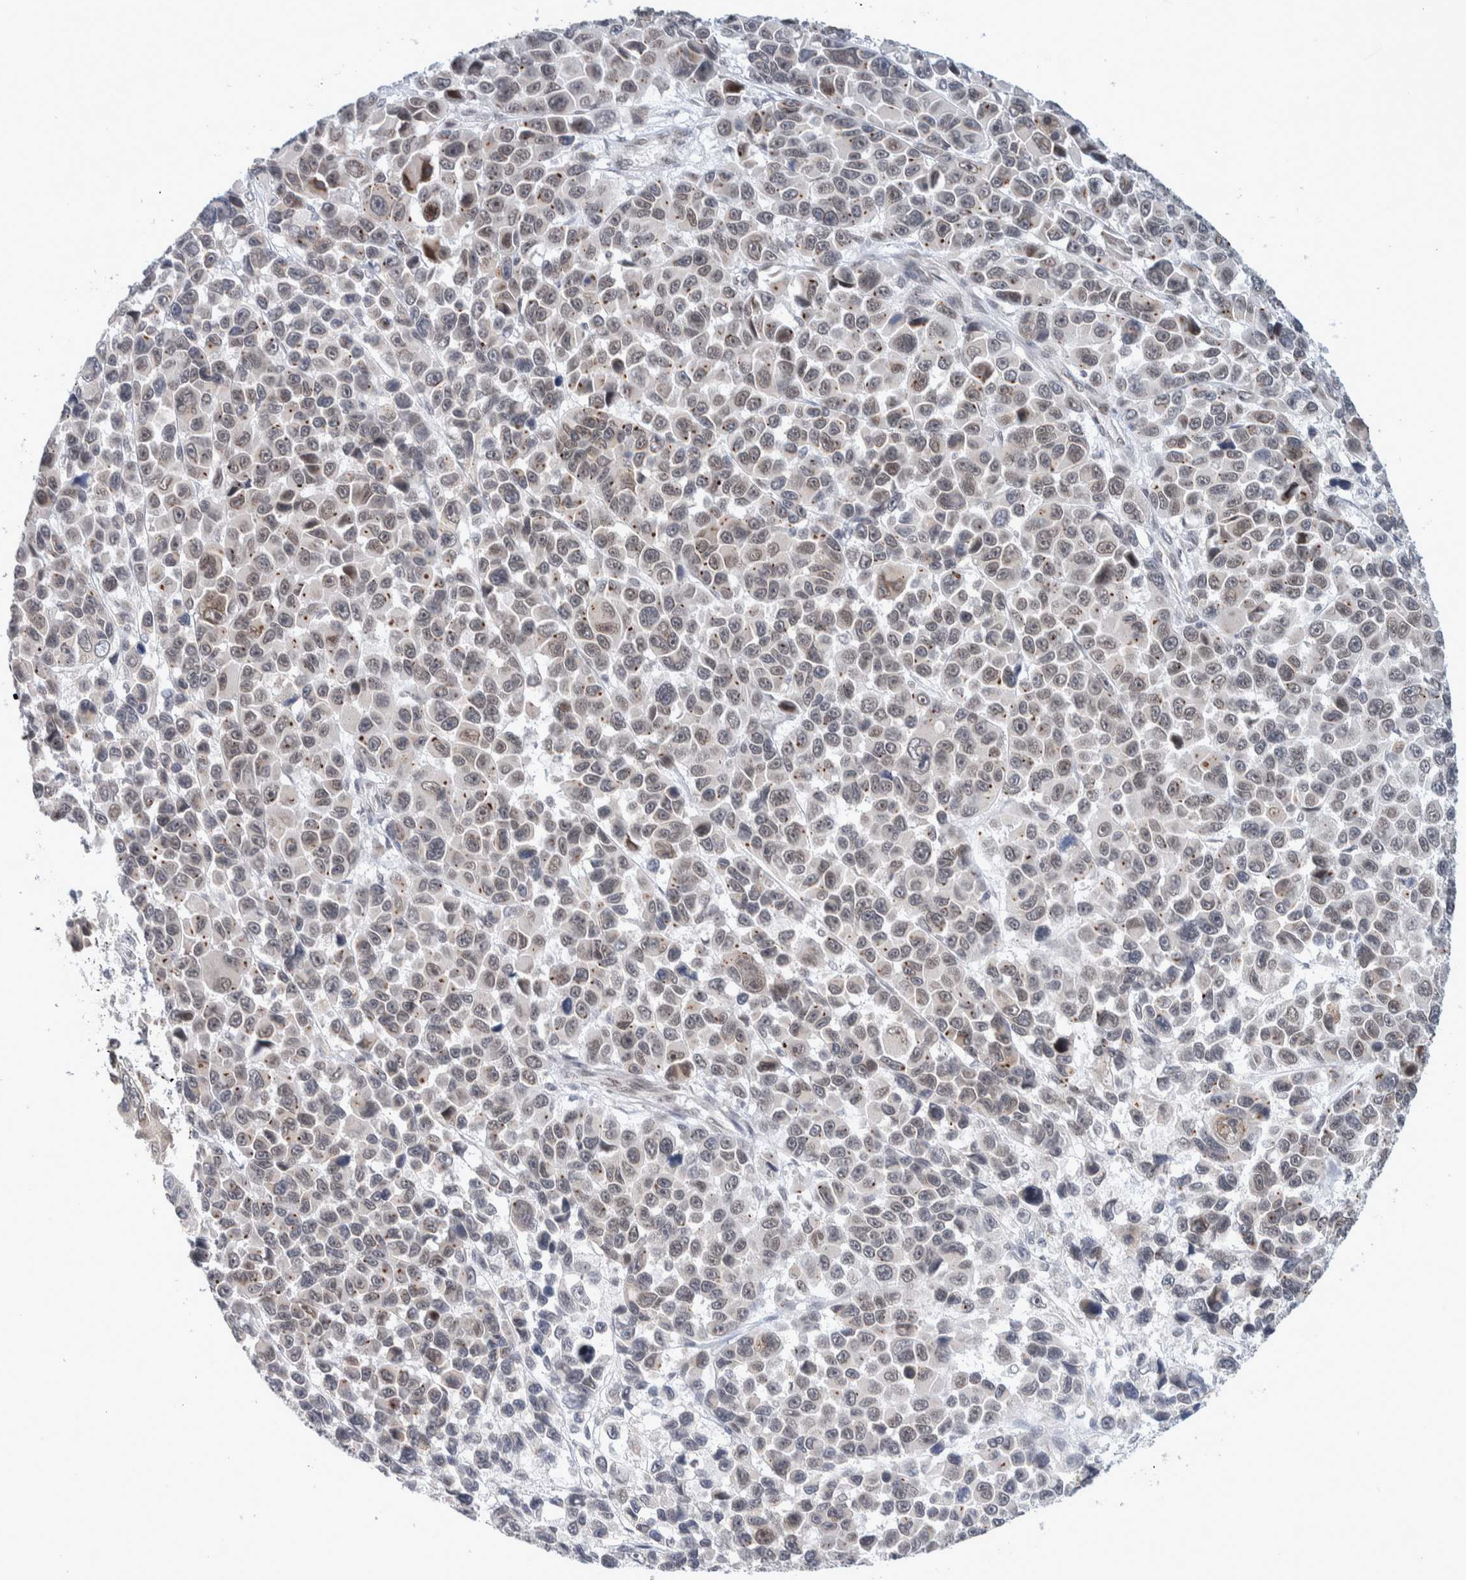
{"staining": {"intensity": "weak", "quantity": "25%-75%", "location": "nuclear"}, "tissue": "melanoma", "cell_type": "Tumor cells", "image_type": "cancer", "snomed": [{"axis": "morphology", "description": "Malignant melanoma, NOS"}, {"axis": "topography", "description": "Skin"}], "caption": "Immunohistochemical staining of human malignant melanoma shows low levels of weak nuclear positivity in about 25%-75% of tumor cells.", "gene": "CRAT", "patient": {"sex": "male", "age": 53}}